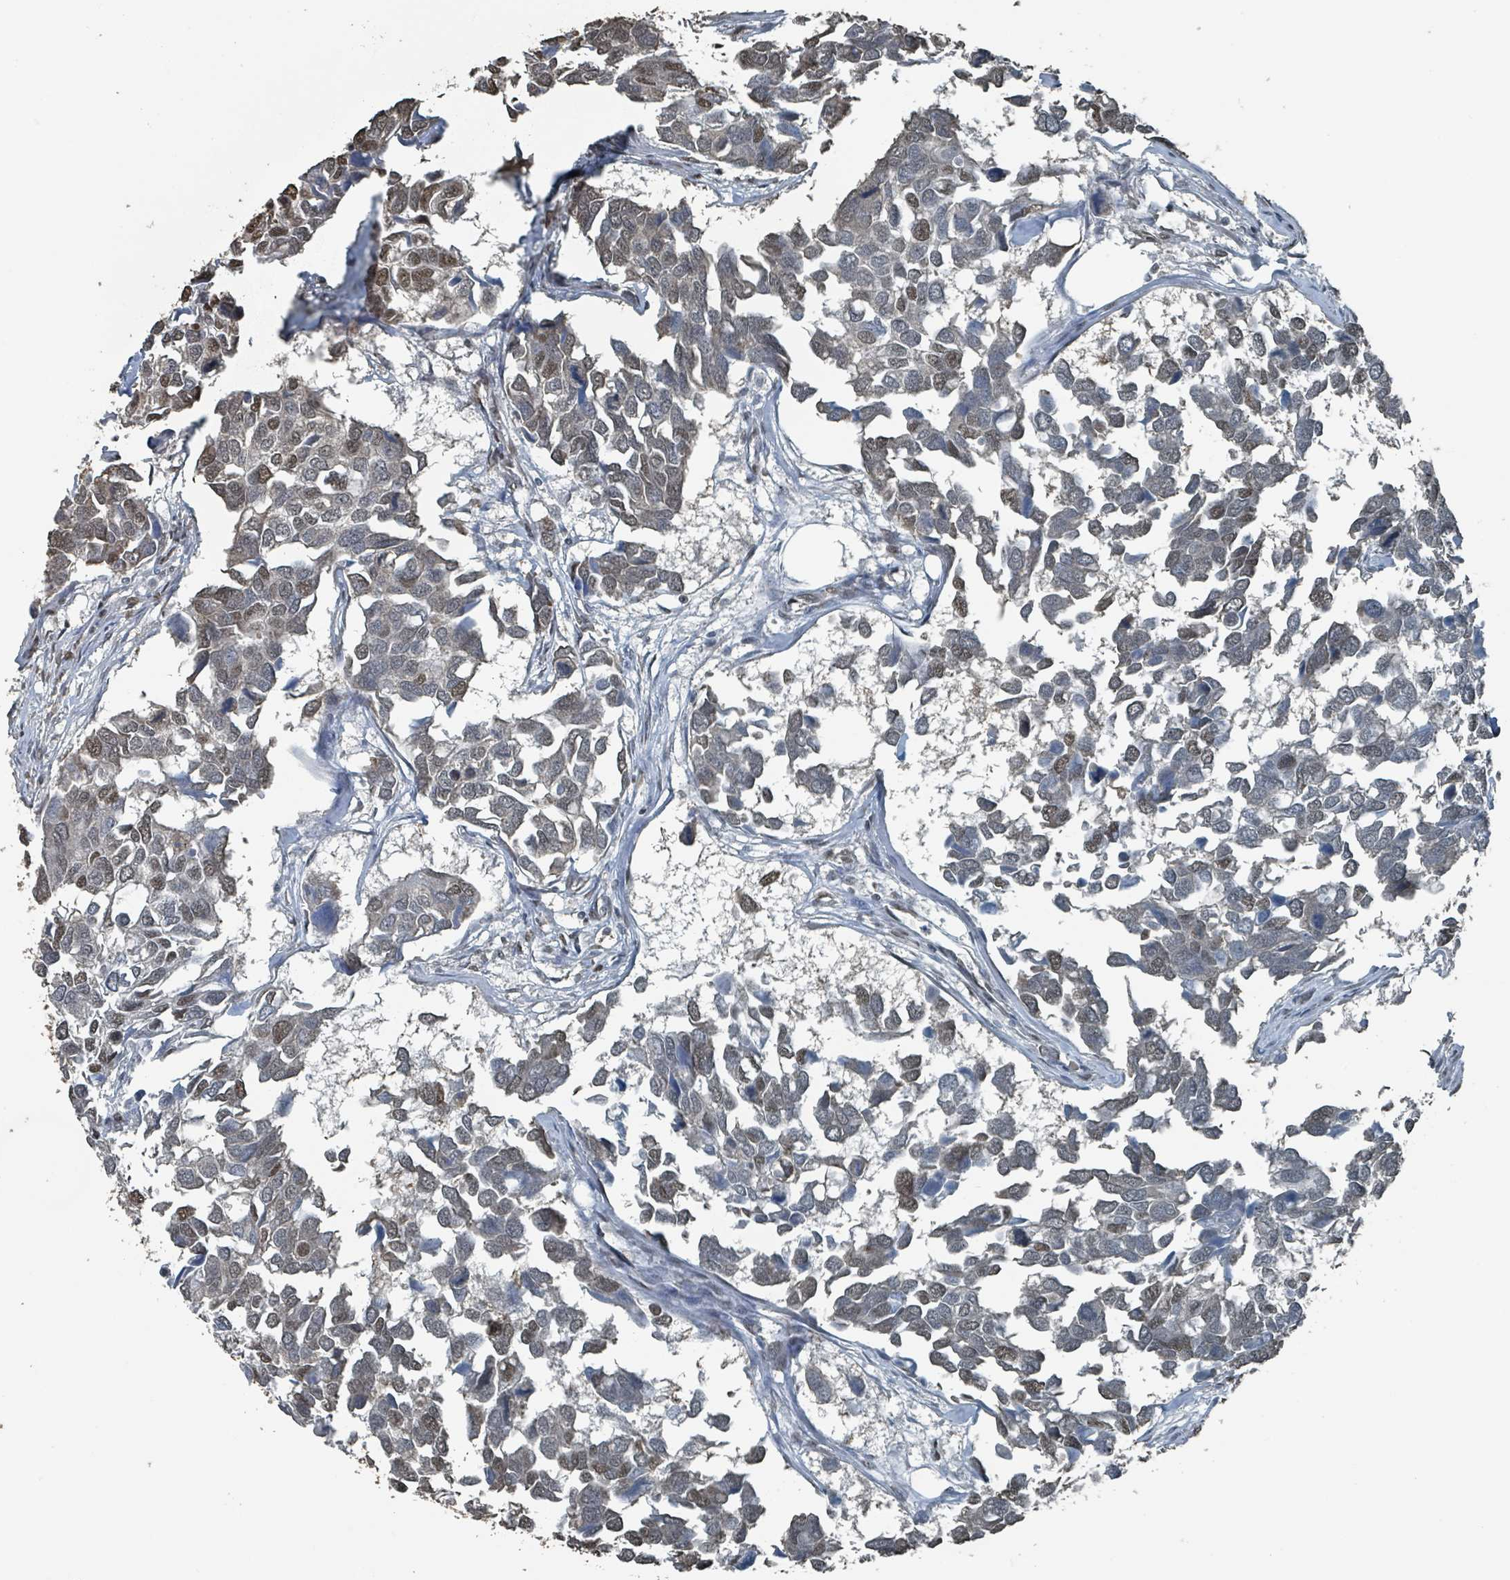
{"staining": {"intensity": "weak", "quantity": ">75%", "location": "nuclear"}, "tissue": "breast cancer", "cell_type": "Tumor cells", "image_type": "cancer", "snomed": [{"axis": "morphology", "description": "Duct carcinoma"}, {"axis": "topography", "description": "Breast"}], "caption": "High-power microscopy captured an IHC image of breast cancer, revealing weak nuclear expression in approximately >75% of tumor cells.", "gene": "PHIP", "patient": {"sex": "female", "age": 83}}